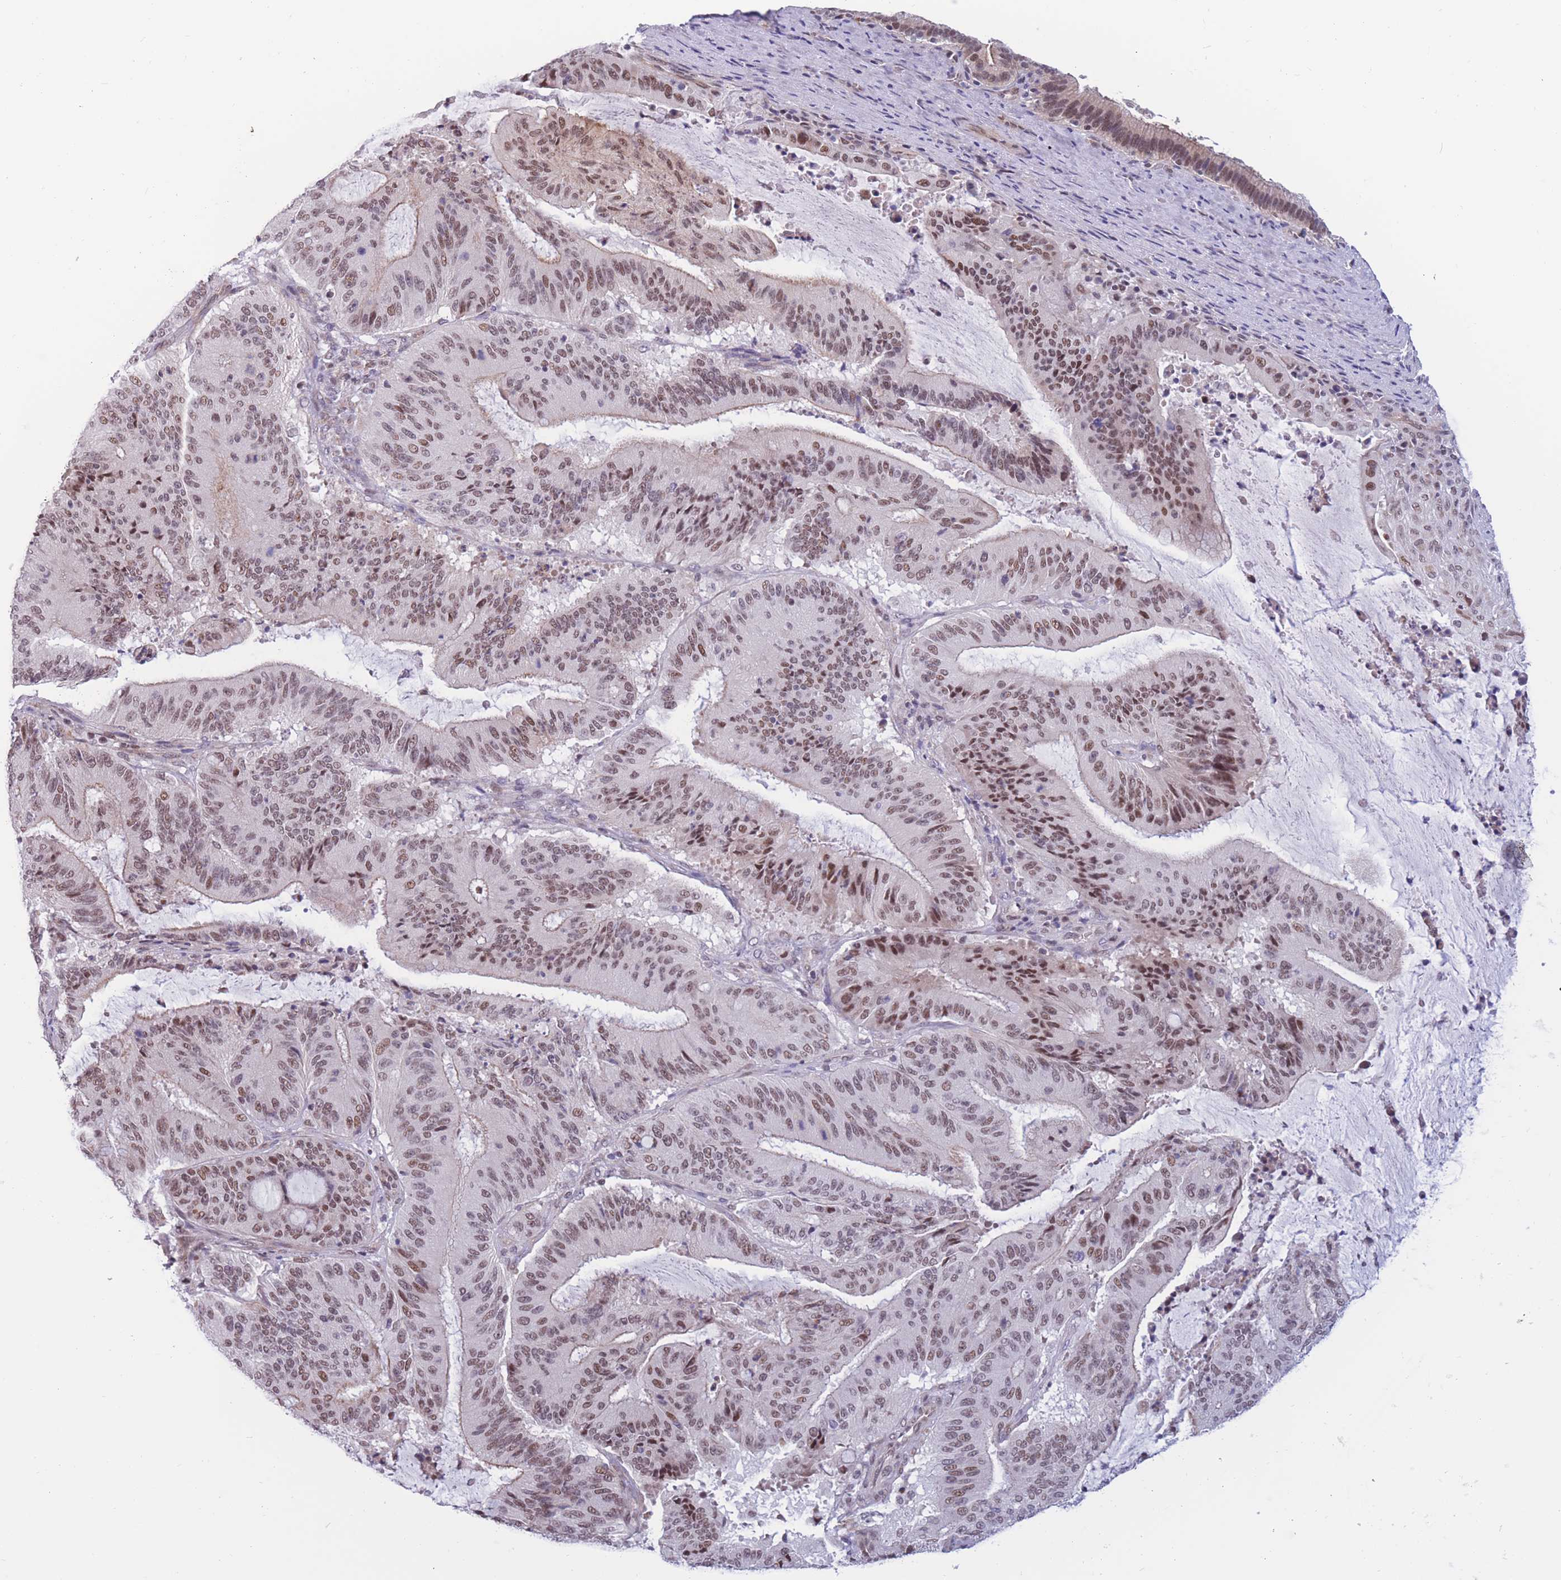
{"staining": {"intensity": "moderate", "quantity": ">75%", "location": "nuclear"}, "tissue": "liver cancer", "cell_type": "Tumor cells", "image_type": "cancer", "snomed": [{"axis": "morphology", "description": "Normal tissue, NOS"}, {"axis": "morphology", "description": "Cholangiocarcinoma"}, {"axis": "topography", "description": "Liver"}, {"axis": "topography", "description": "Peripheral nerve tissue"}], "caption": "Moderate nuclear staining for a protein is seen in approximately >75% of tumor cells of liver cancer (cholangiocarcinoma) using immunohistochemistry (IHC).", "gene": "BCL9L", "patient": {"sex": "female", "age": 73}}